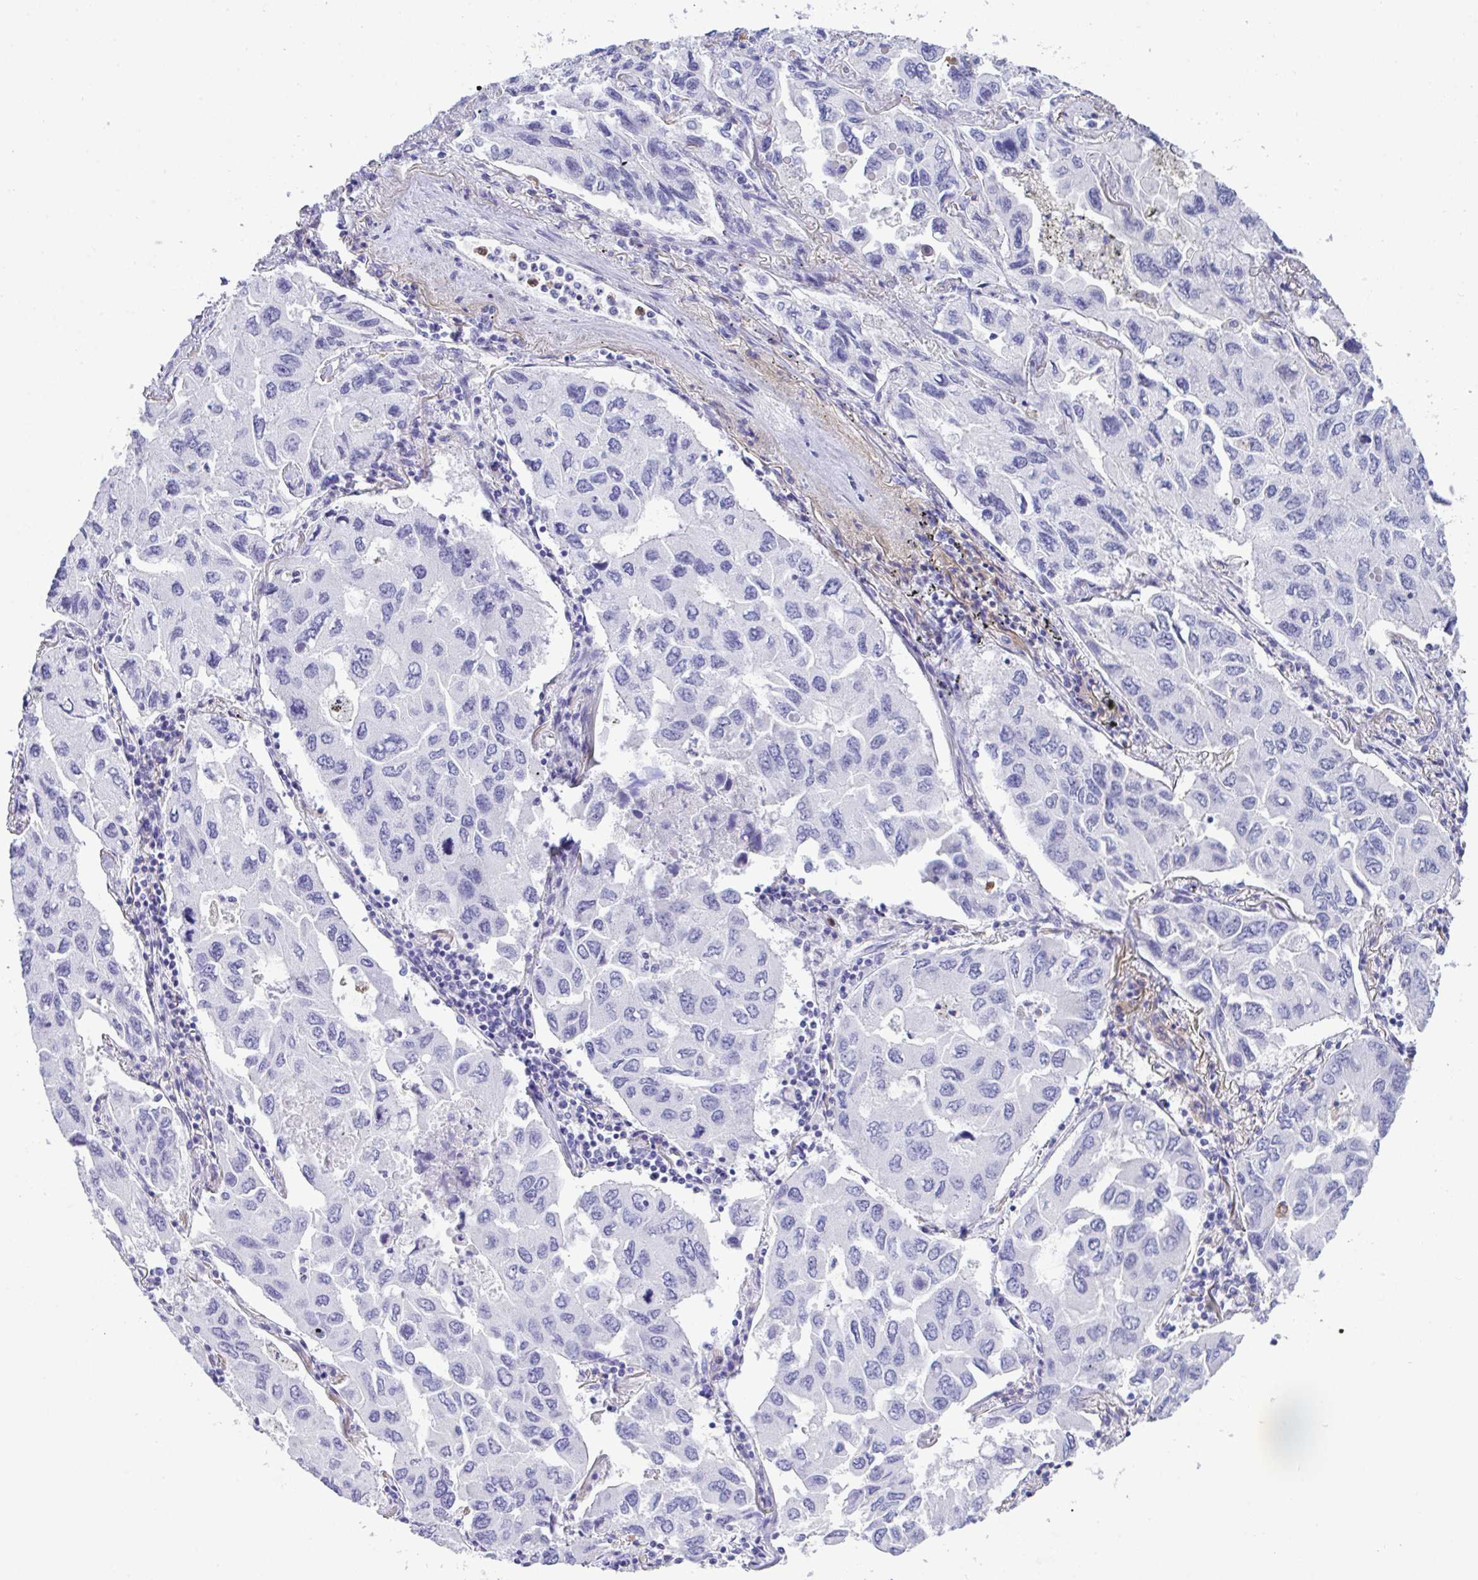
{"staining": {"intensity": "negative", "quantity": "none", "location": "none"}, "tissue": "lung cancer", "cell_type": "Tumor cells", "image_type": "cancer", "snomed": [{"axis": "morphology", "description": "Adenocarcinoma, NOS"}, {"axis": "topography", "description": "Lung"}], "caption": "Photomicrograph shows no significant protein expression in tumor cells of lung cancer (adenocarcinoma).", "gene": "KMT2E", "patient": {"sex": "male", "age": 64}}